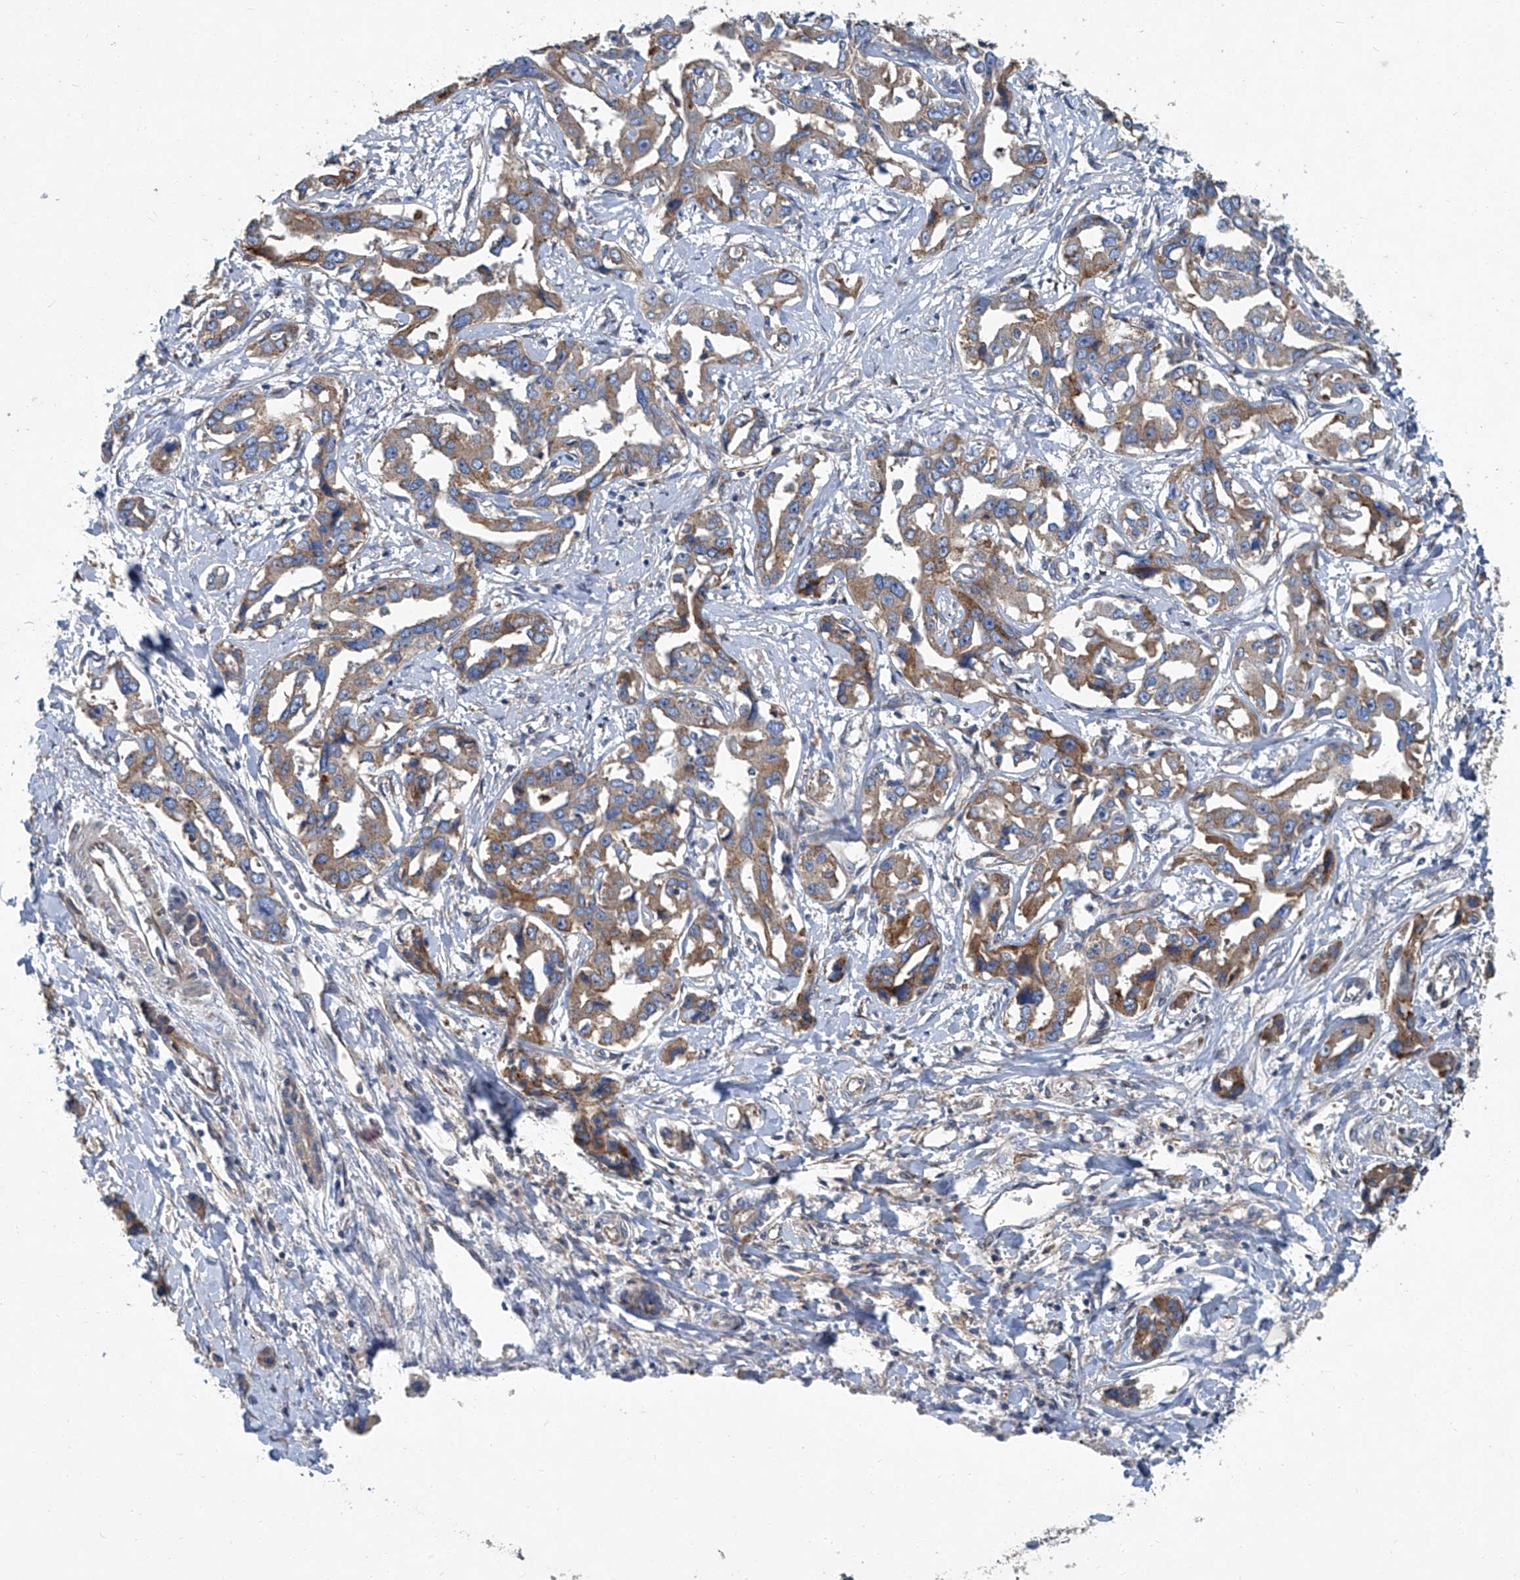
{"staining": {"intensity": "moderate", "quantity": ">75%", "location": "cytoplasmic/membranous"}, "tissue": "liver cancer", "cell_type": "Tumor cells", "image_type": "cancer", "snomed": [{"axis": "morphology", "description": "Cholangiocarcinoma"}, {"axis": "topography", "description": "Liver"}], "caption": "The immunohistochemical stain labels moderate cytoplasmic/membranous expression in tumor cells of liver cholangiocarcinoma tissue.", "gene": "PIGH", "patient": {"sex": "male", "age": 59}}